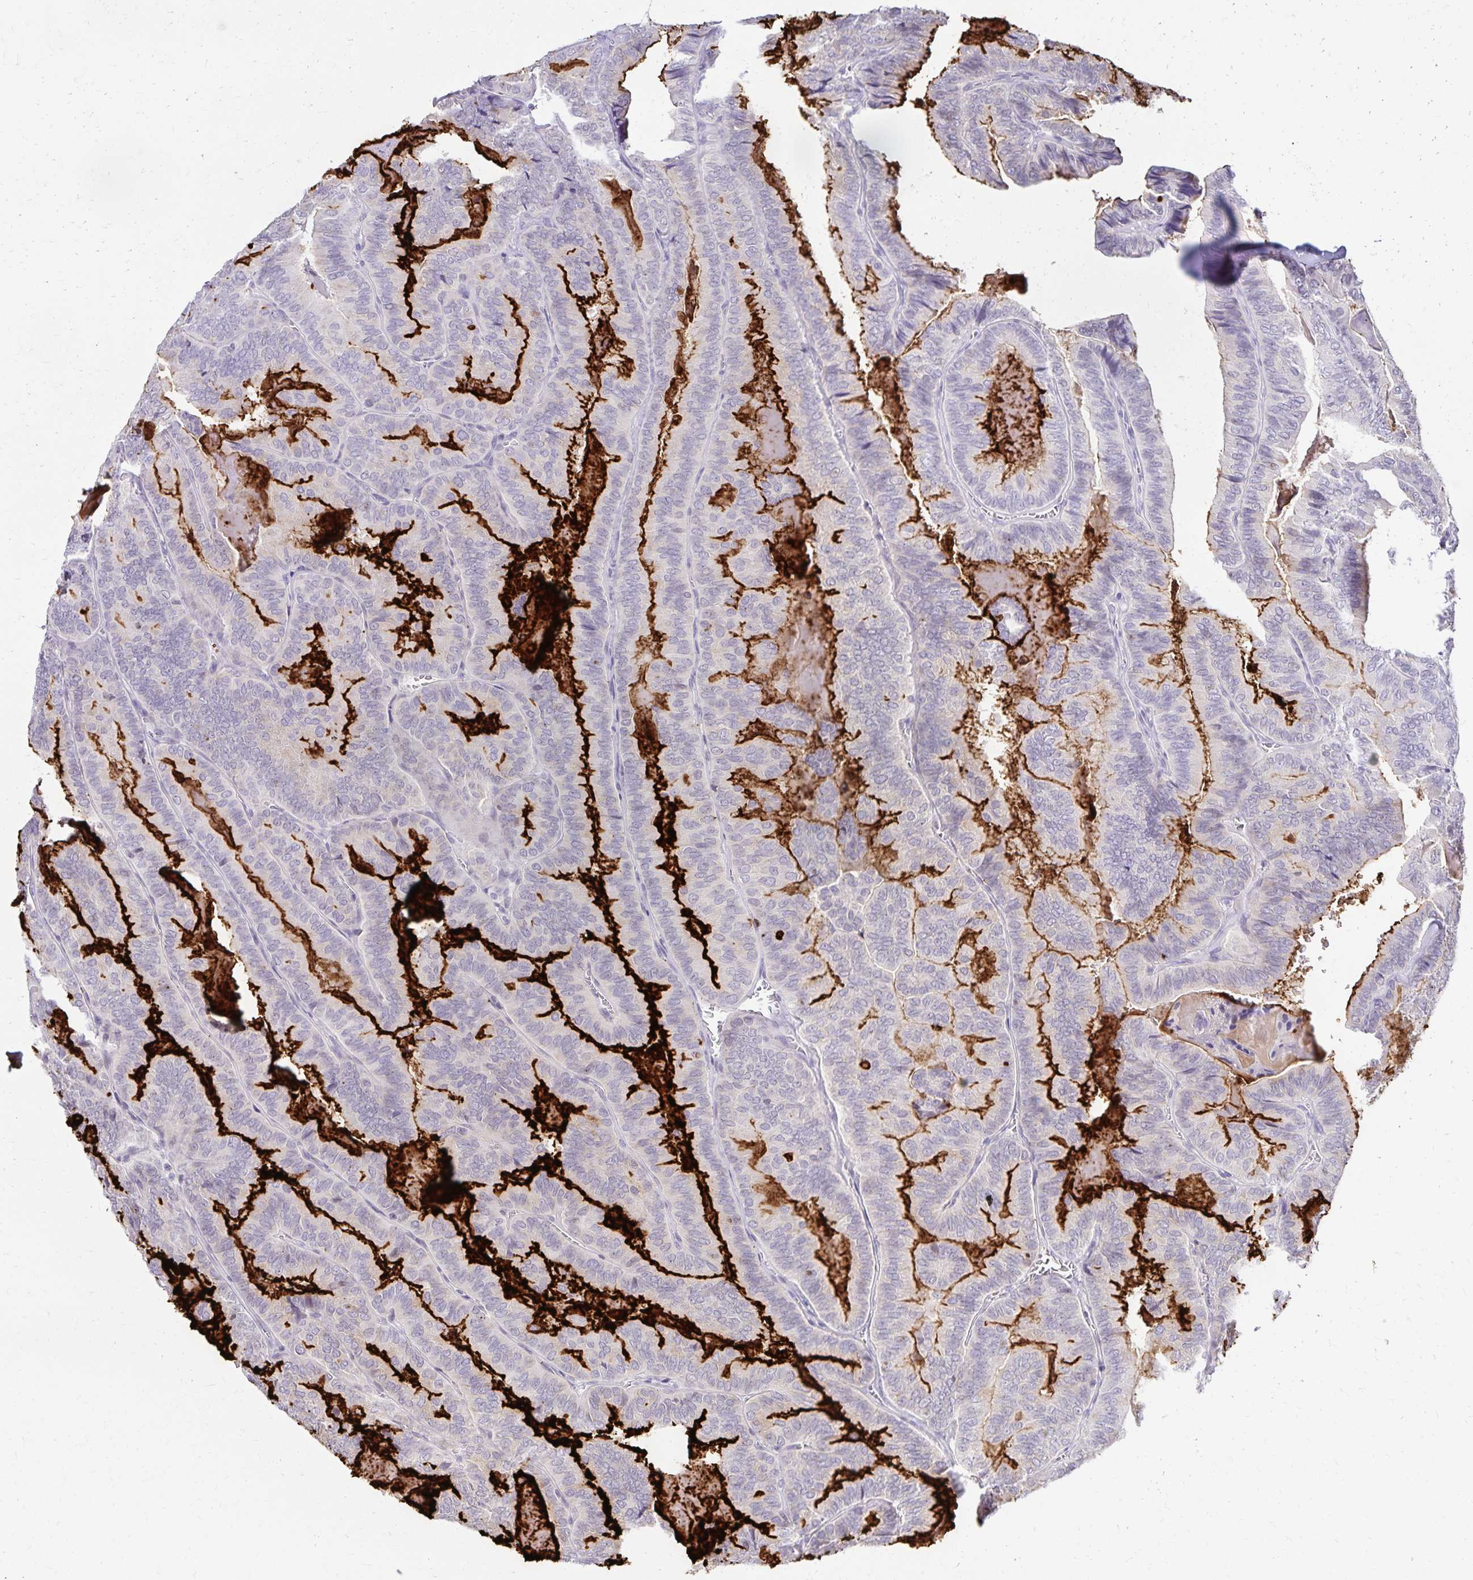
{"staining": {"intensity": "negative", "quantity": "none", "location": "none"}, "tissue": "thyroid cancer", "cell_type": "Tumor cells", "image_type": "cancer", "snomed": [{"axis": "morphology", "description": "Papillary adenocarcinoma, NOS"}, {"axis": "topography", "description": "Thyroid gland"}], "caption": "Protein analysis of thyroid cancer (papillary adenocarcinoma) demonstrates no significant staining in tumor cells. (Brightfield microscopy of DAB (3,3'-diaminobenzidine) immunohistochemistry (IHC) at high magnification).", "gene": "FAM166C", "patient": {"sex": "female", "age": 75}}